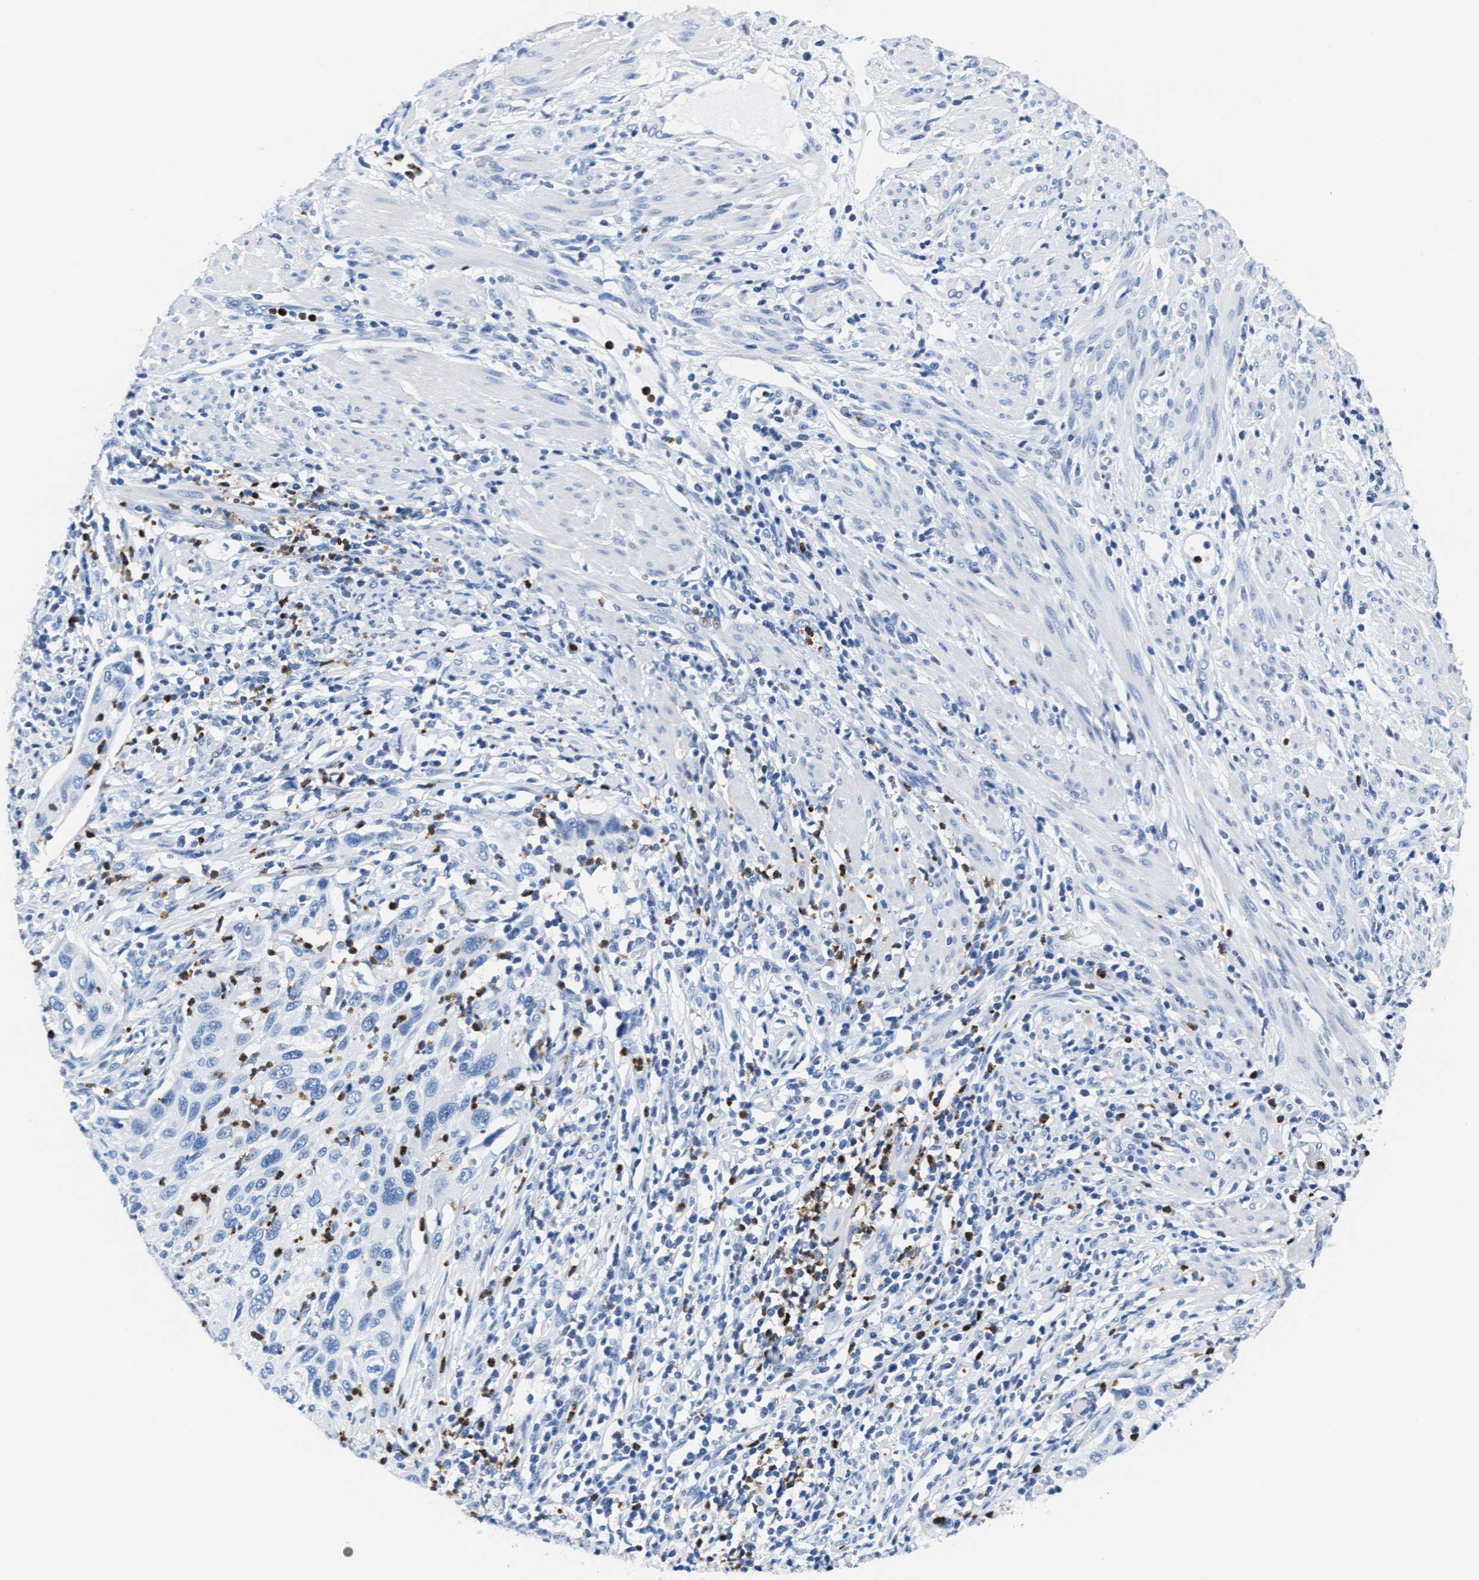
{"staining": {"intensity": "negative", "quantity": "none", "location": "none"}, "tissue": "cervical cancer", "cell_type": "Tumor cells", "image_type": "cancer", "snomed": [{"axis": "morphology", "description": "Squamous cell carcinoma, NOS"}, {"axis": "topography", "description": "Cervix"}], "caption": "Human cervical cancer stained for a protein using immunohistochemistry (IHC) demonstrates no expression in tumor cells.", "gene": "MMP8", "patient": {"sex": "female", "age": 70}}